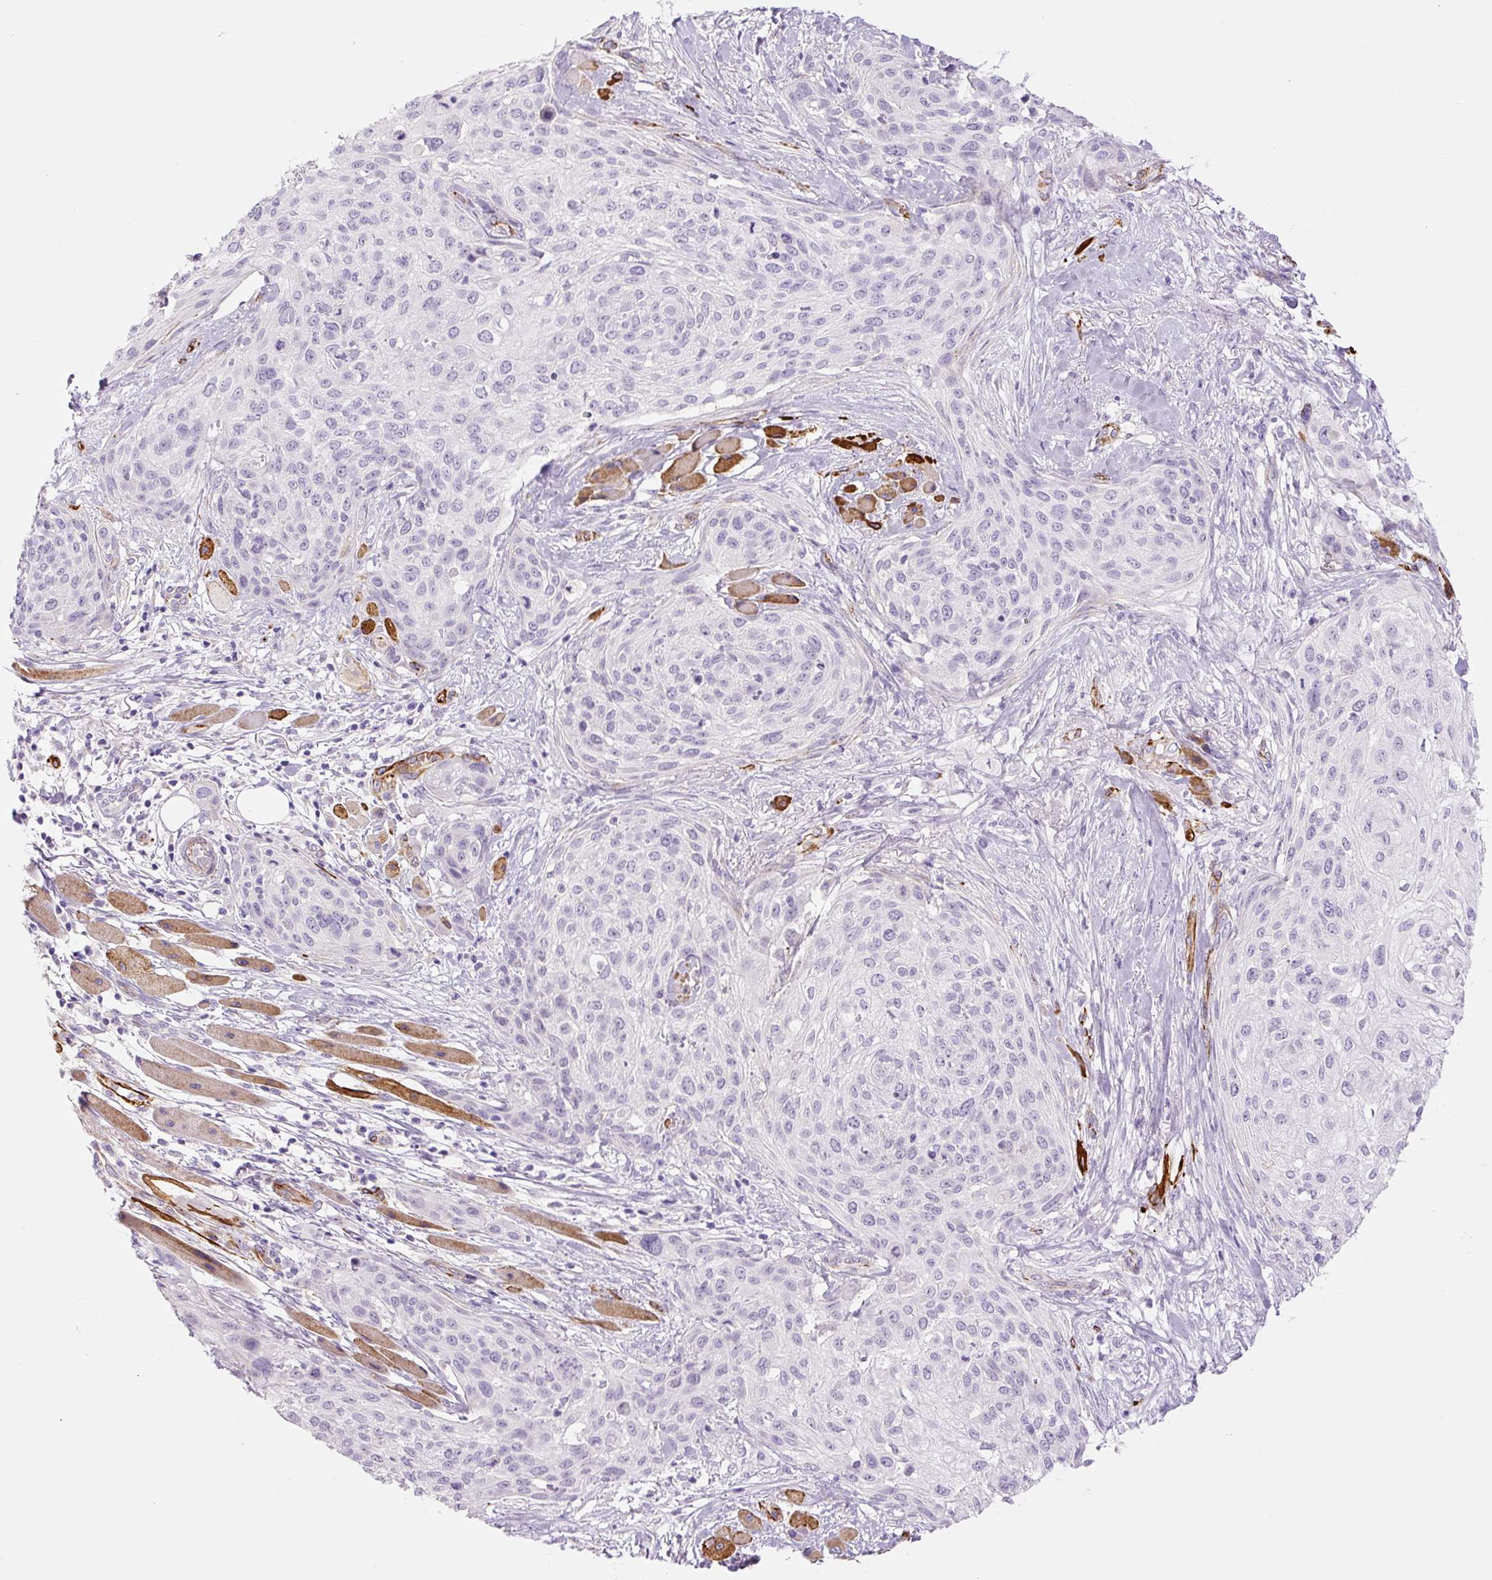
{"staining": {"intensity": "negative", "quantity": "none", "location": "none"}, "tissue": "skin cancer", "cell_type": "Tumor cells", "image_type": "cancer", "snomed": [{"axis": "morphology", "description": "Squamous cell carcinoma, NOS"}, {"axis": "topography", "description": "Skin"}], "caption": "Immunohistochemistry histopathology image of human skin cancer (squamous cell carcinoma) stained for a protein (brown), which shows no positivity in tumor cells. (IHC, brightfield microscopy, high magnification).", "gene": "NES", "patient": {"sex": "female", "age": 87}}